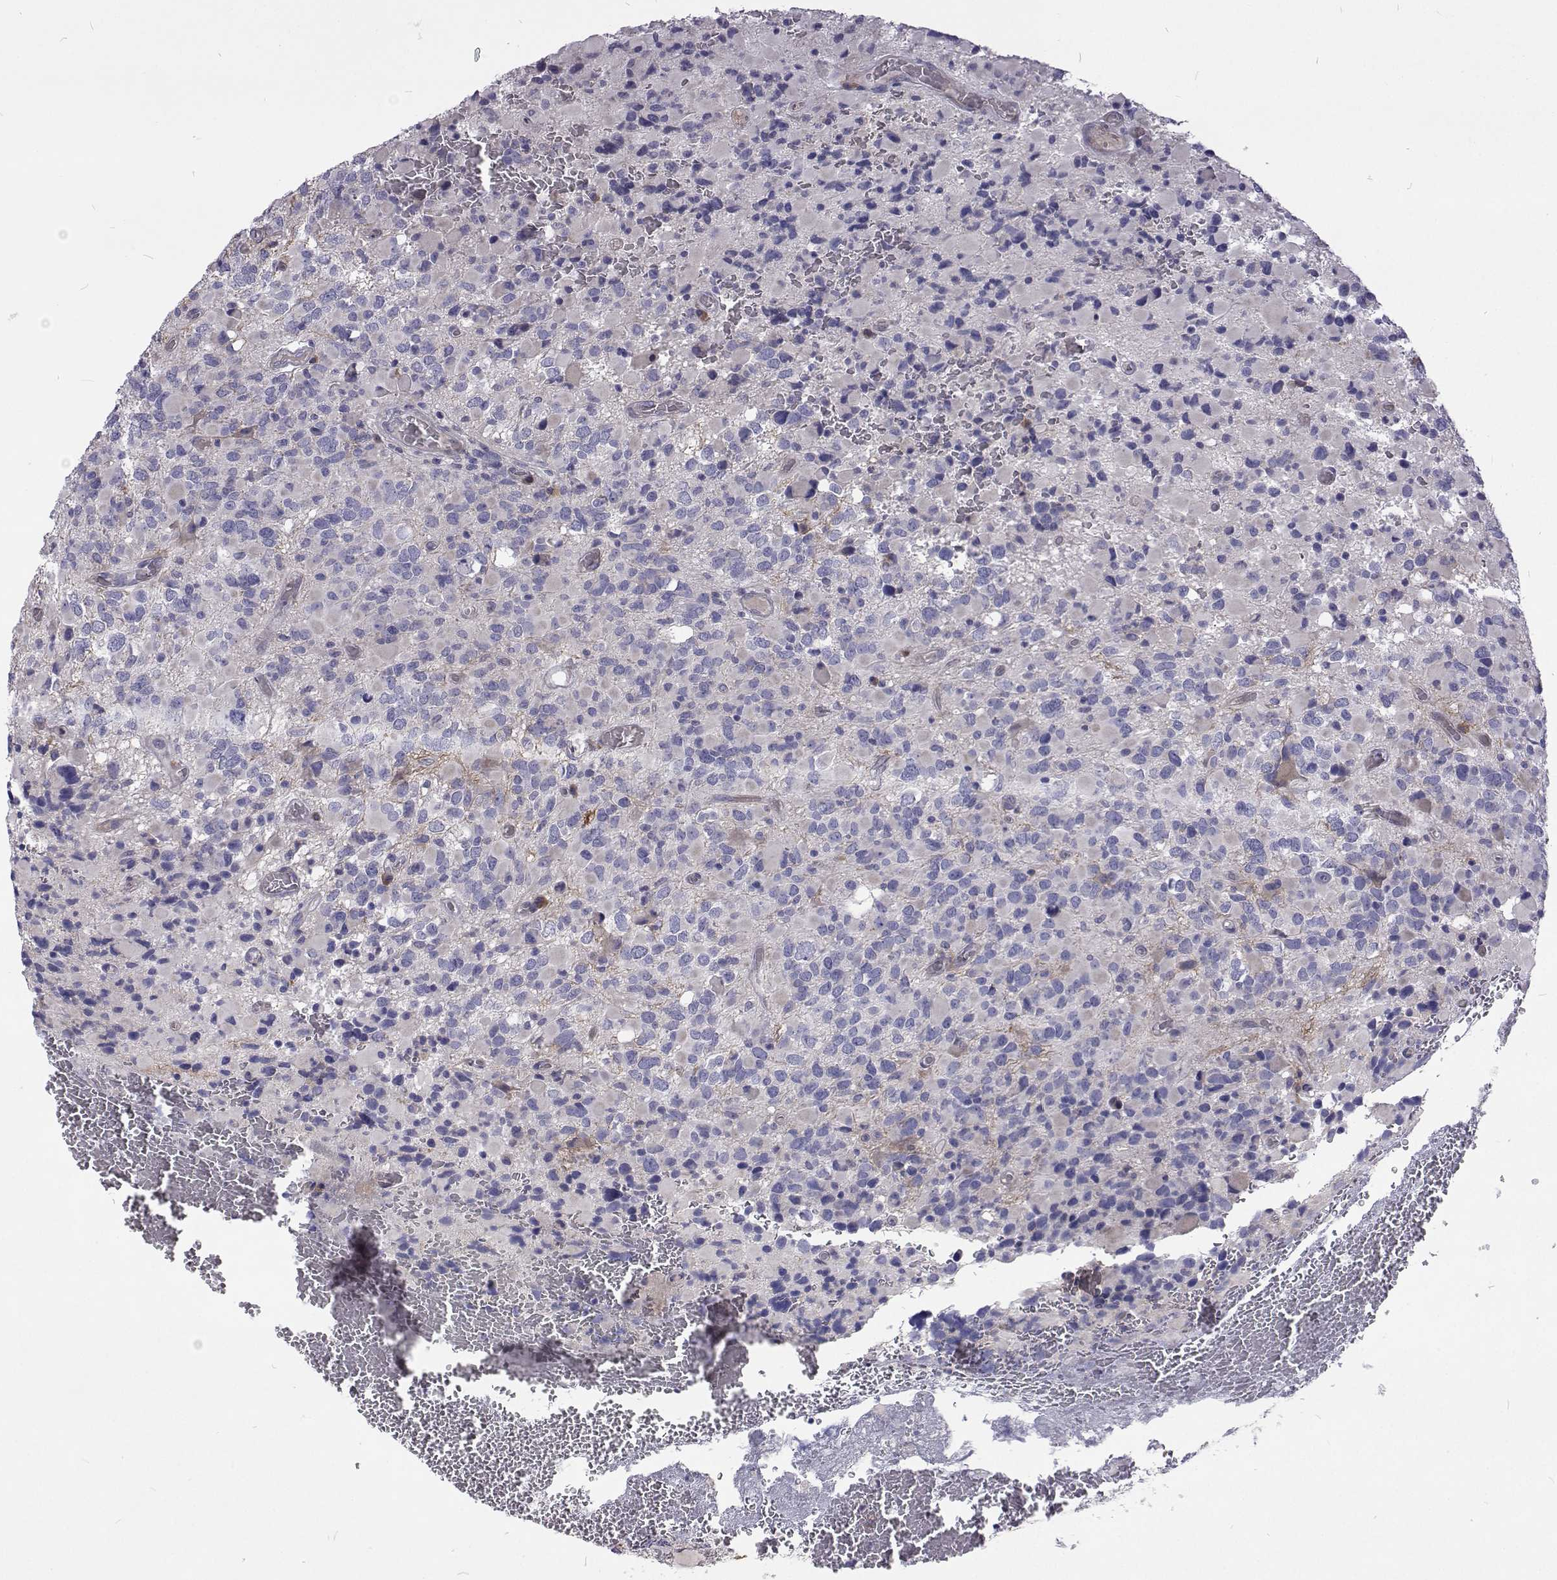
{"staining": {"intensity": "negative", "quantity": "none", "location": "none"}, "tissue": "glioma", "cell_type": "Tumor cells", "image_type": "cancer", "snomed": [{"axis": "morphology", "description": "Glioma, malignant, High grade"}, {"axis": "topography", "description": "Brain"}], "caption": "An image of glioma stained for a protein shows no brown staining in tumor cells.", "gene": "NPR3", "patient": {"sex": "female", "age": 40}}